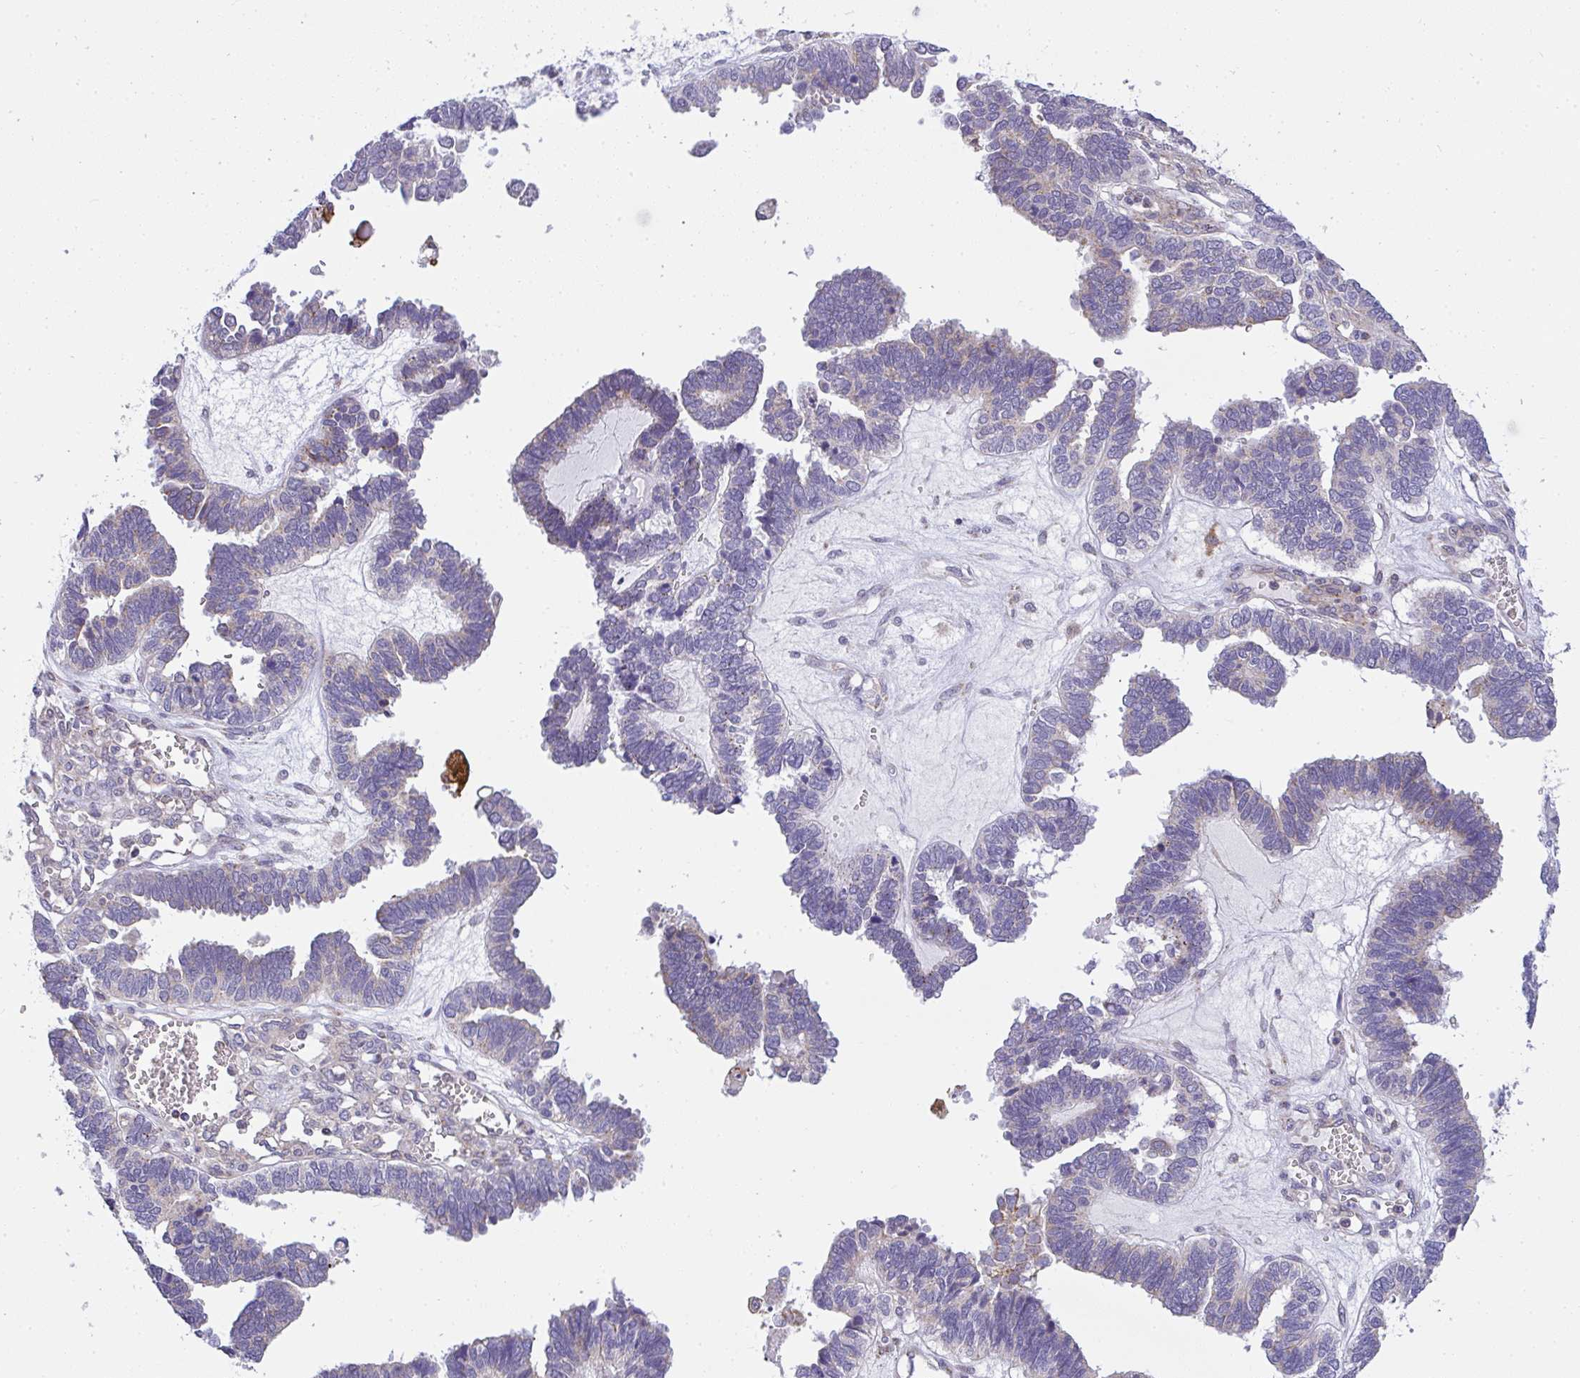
{"staining": {"intensity": "weak", "quantity": "25%-75%", "location": "cytoplasmic/membranous"}, "tissue": "ovarian cancer", "cell_type": "Tumor cells", "image_type": "cancer", "snomed": [{"axis": "morphology", "description": "Cystadenocarcinoma, serous, NOS"}, {"axis": "topography", "description": "Ovary"}], "caption": "Immunohistochemical staining of ovarian cancer demonstrates low levels of weak cytoplasmic/membranous expression in approximately 25%-75% of tumor cells.", "gene": "SRRM4", "patient": {"sex": "female", "age": 51}}